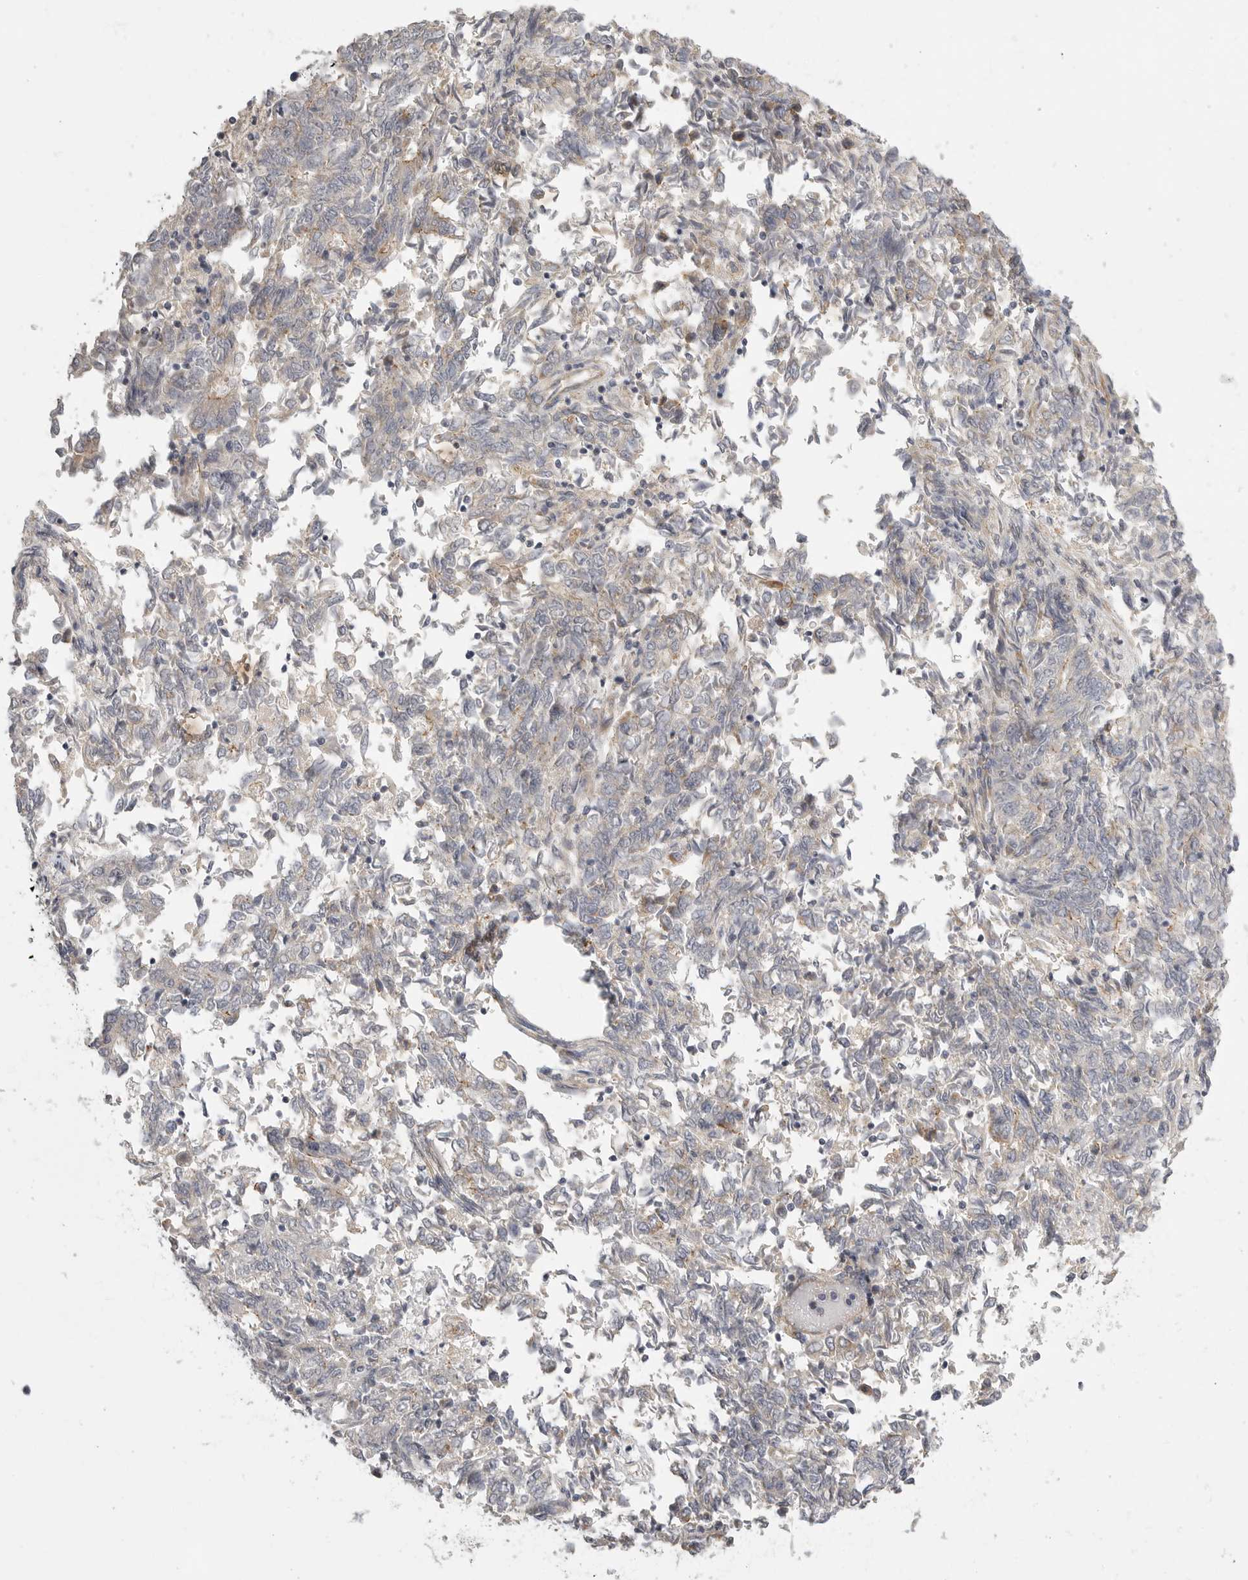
{"staining": {"intensity": "weak", "quantity": "<25%", "location": "cytoplasmic/membranous"}, "tissue": "endometrial cancer", "cell_type": "Tumor cells", "image_type": "cancer", "snomed": [{"axis": "morphology", "description": "Adenocarcinoma, NOS"}, {"axis": "topography", "description": "Endometrium"}], "caption": "Endometrial adenocarcinoma stained for a protein using immunohistochemistry (IHC) shows no staining tumor cells.", "gene": "STAB2", "patient": {"sex": "female", "age": 80}}